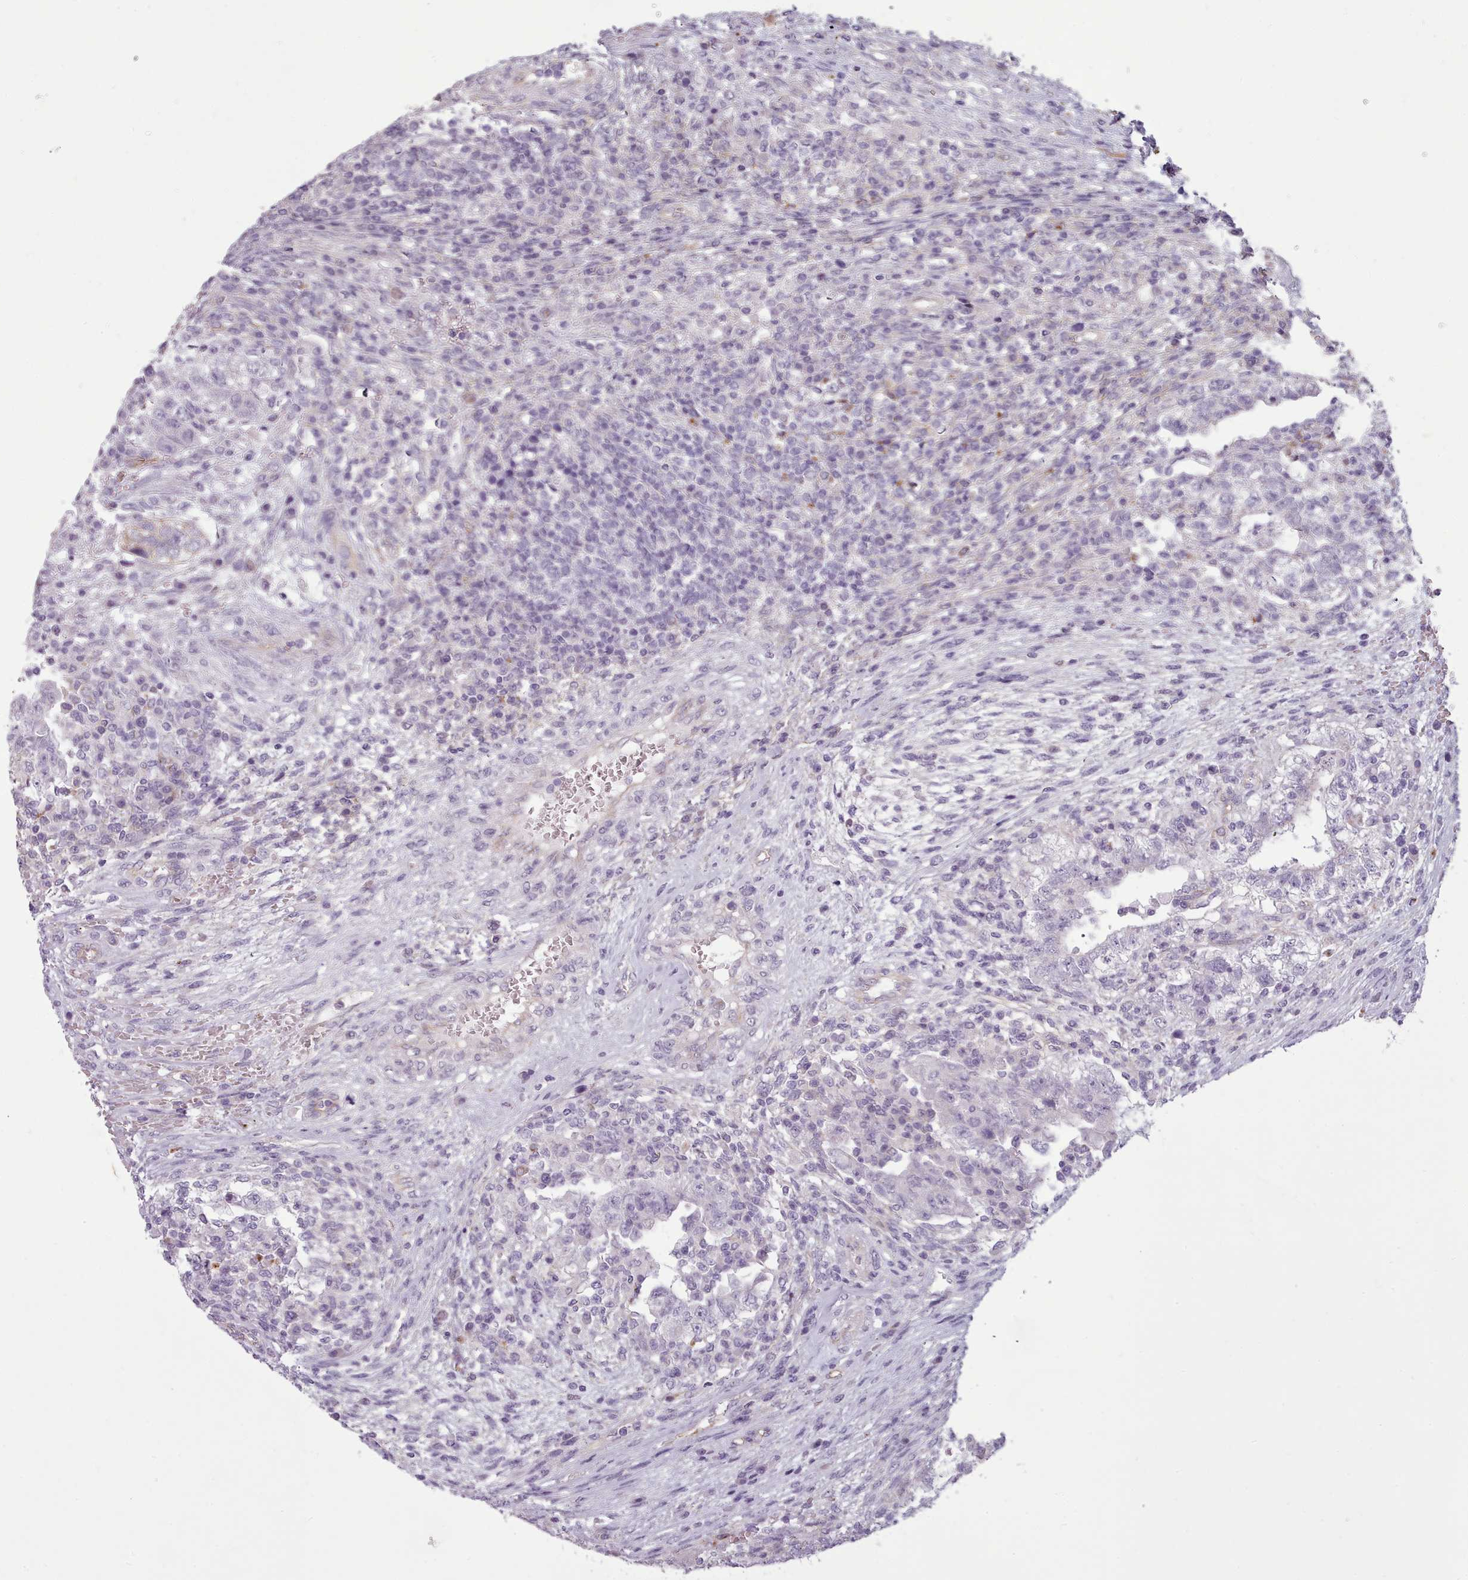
{"staining": {"intensity": "negative", "quantity": "none", "location": "none"}, "tissue": "testis cancer", "cell_type": "Tumor cells", "image_type": "cancer", "snomed": [{"axis": "morphology", "description": "Carcinoma, Embryonal, NOS"}, {"axis": "topography", "description": "Testis"}], "caption": "IHC image of neoplastic tissue: human testis cancer stained with DAB reveals no significant protein positivity in tumor cells.", "gene": "PLD4", "patient": {"sex": "male", "age": 26}}